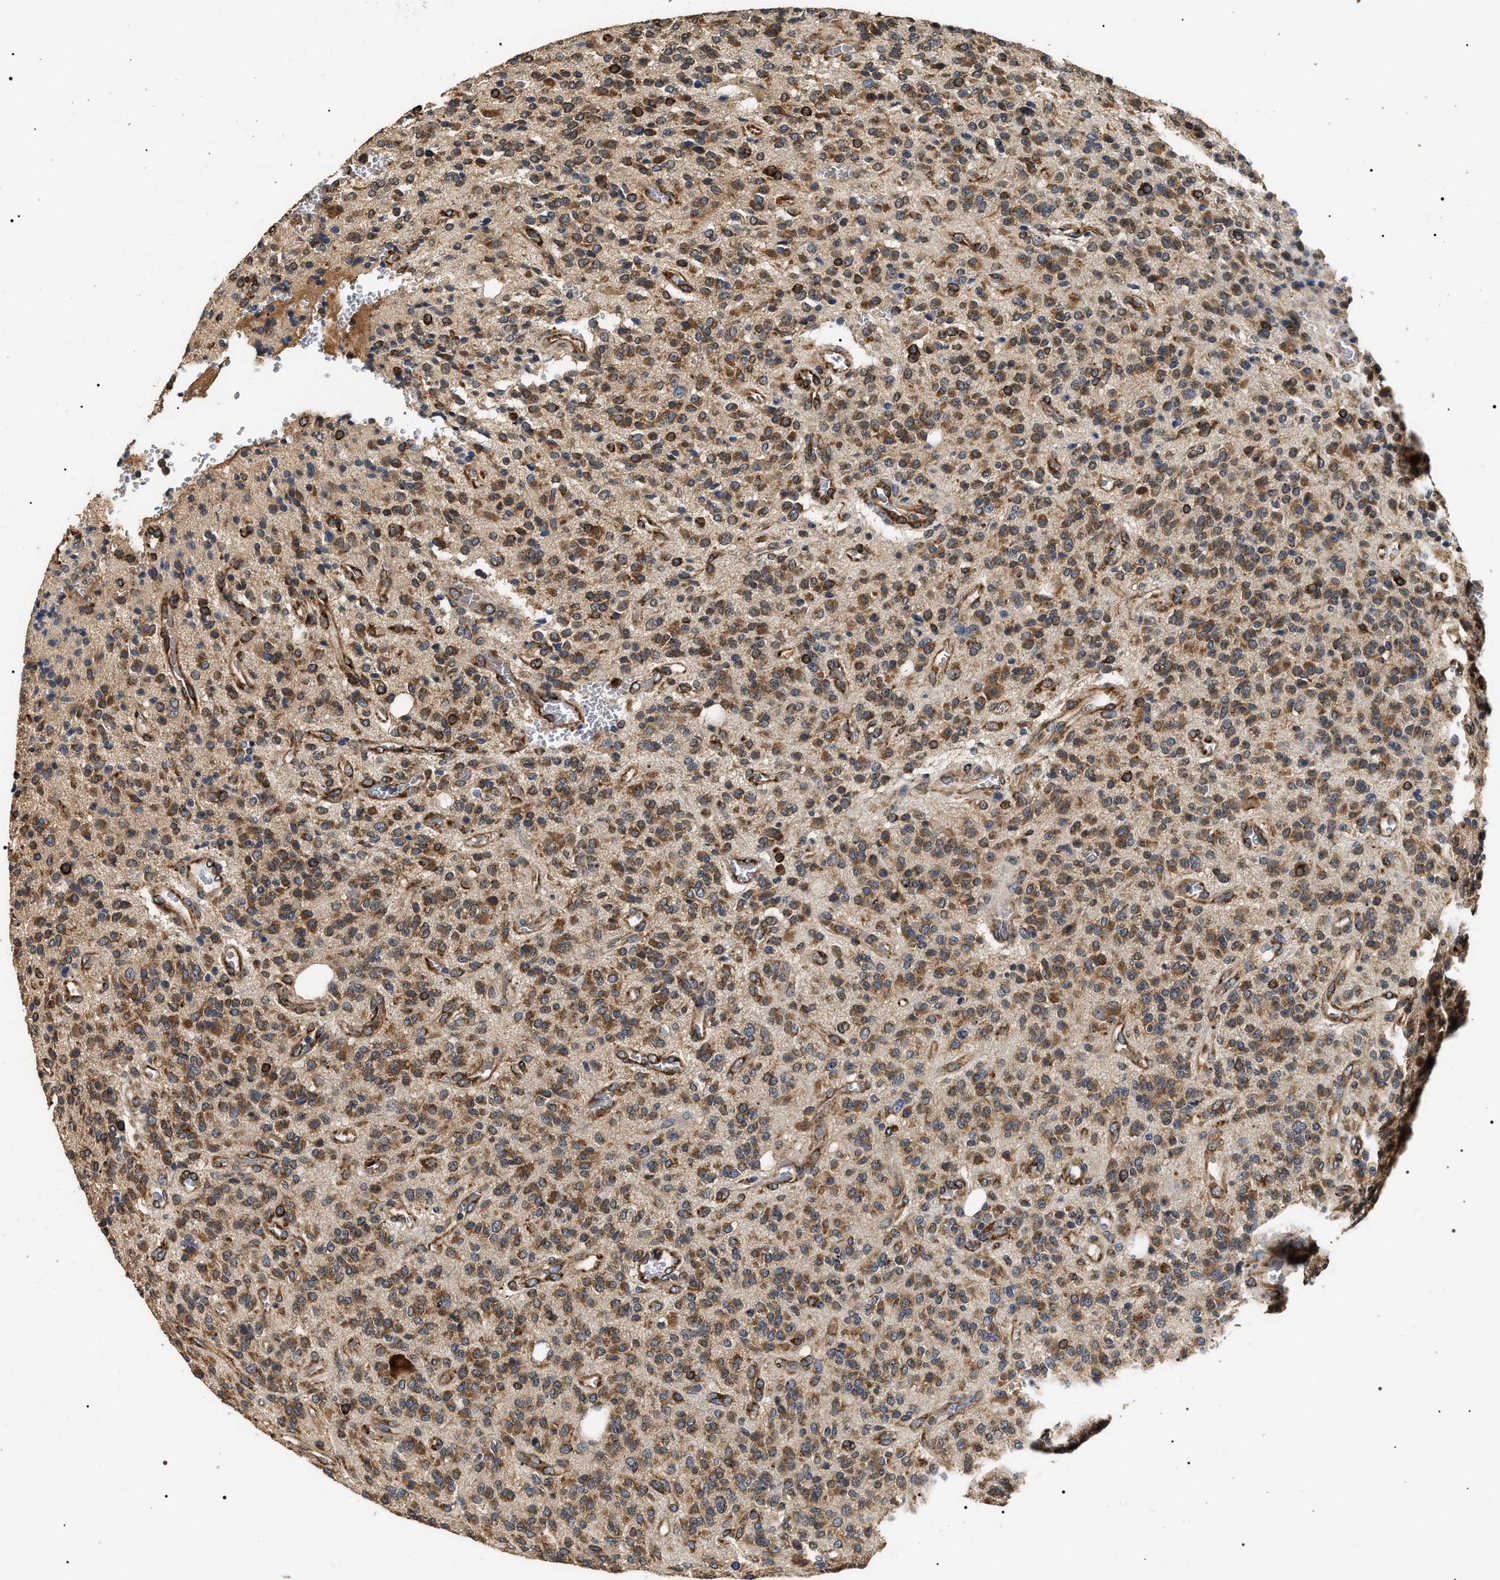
{"staining": {"intensity": "moderate", "quantity": ">75%", "location": "cytoplasmic/membranous"}, "tissue": "glioma", "cell_type": "Tumor cells", "image_type": "cancer", "snomed": [{"axis": "morphology", "description": "Glioma, malignant, High grade"}, {"axis": "topography", "description": "Brain"}], "caption": "Tumor cells reveal moderate cytoplasmic/membranous expression in approximately >75% of cells in malignant high-grade glioma.", "gene": "KTN1", "patient": {"sex": "male", "age": 34}}